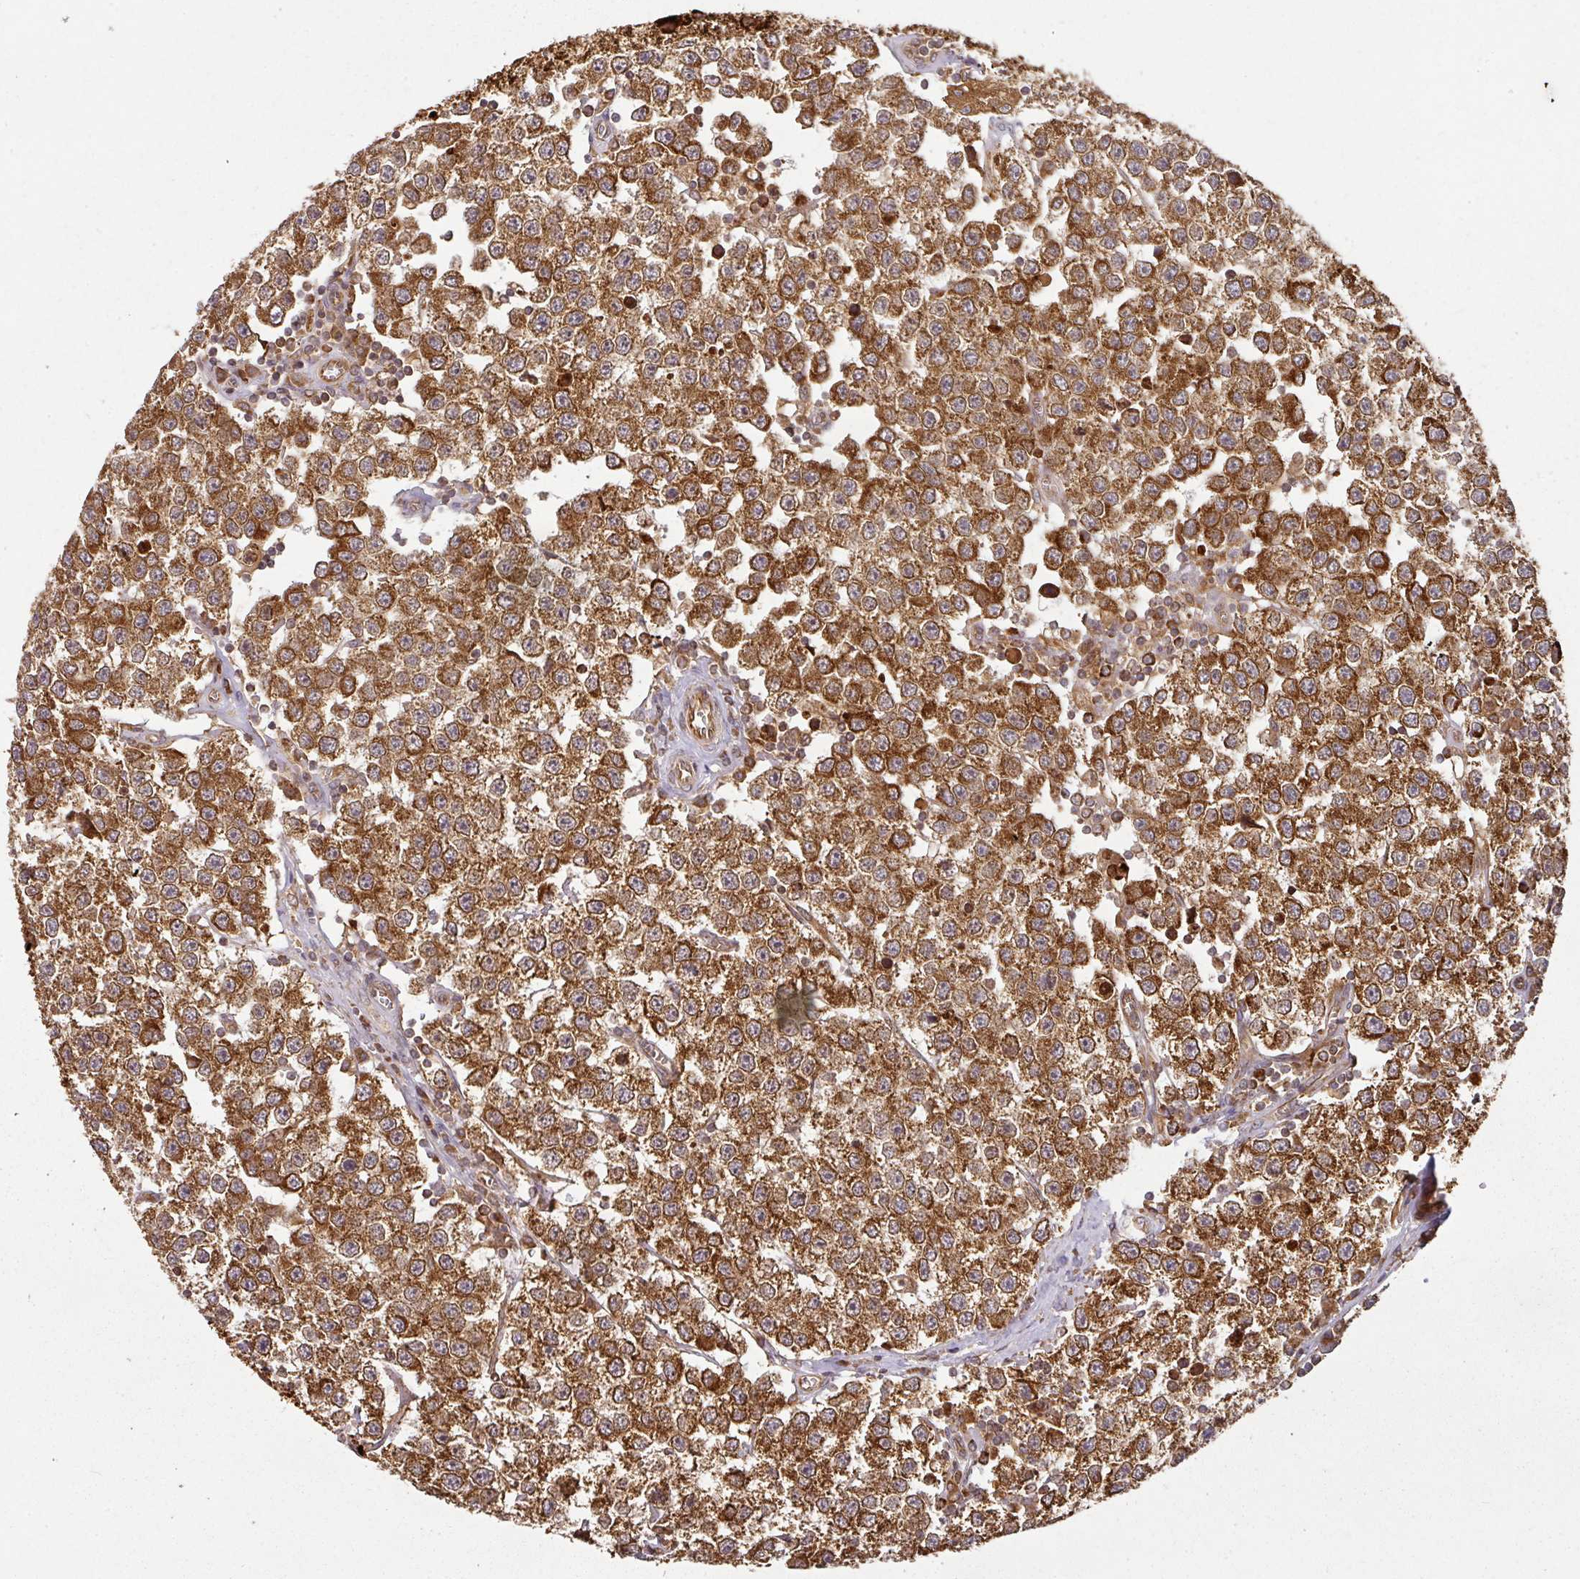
{"staining": {"intensity": "moderate", "quantity": ">75%", "location": "cytoplasmic/membranous"}, "tissue": "testis cancer", "cell_type": "Tumor cells", "image_type": "cancer", "snomed": [{"axis": "morphology", "description": "Seminoma, NOS"}, {"axis": "topography", "description": "Testis"}], "caption": "Protein staining of testis cancer (seminoma) tissue reveals moderate cytoplasmic/membranous staining in approximately >75% of tumor cells.", "gene": "TRAP1", "patient": {"sex": "male", "age": 34}}